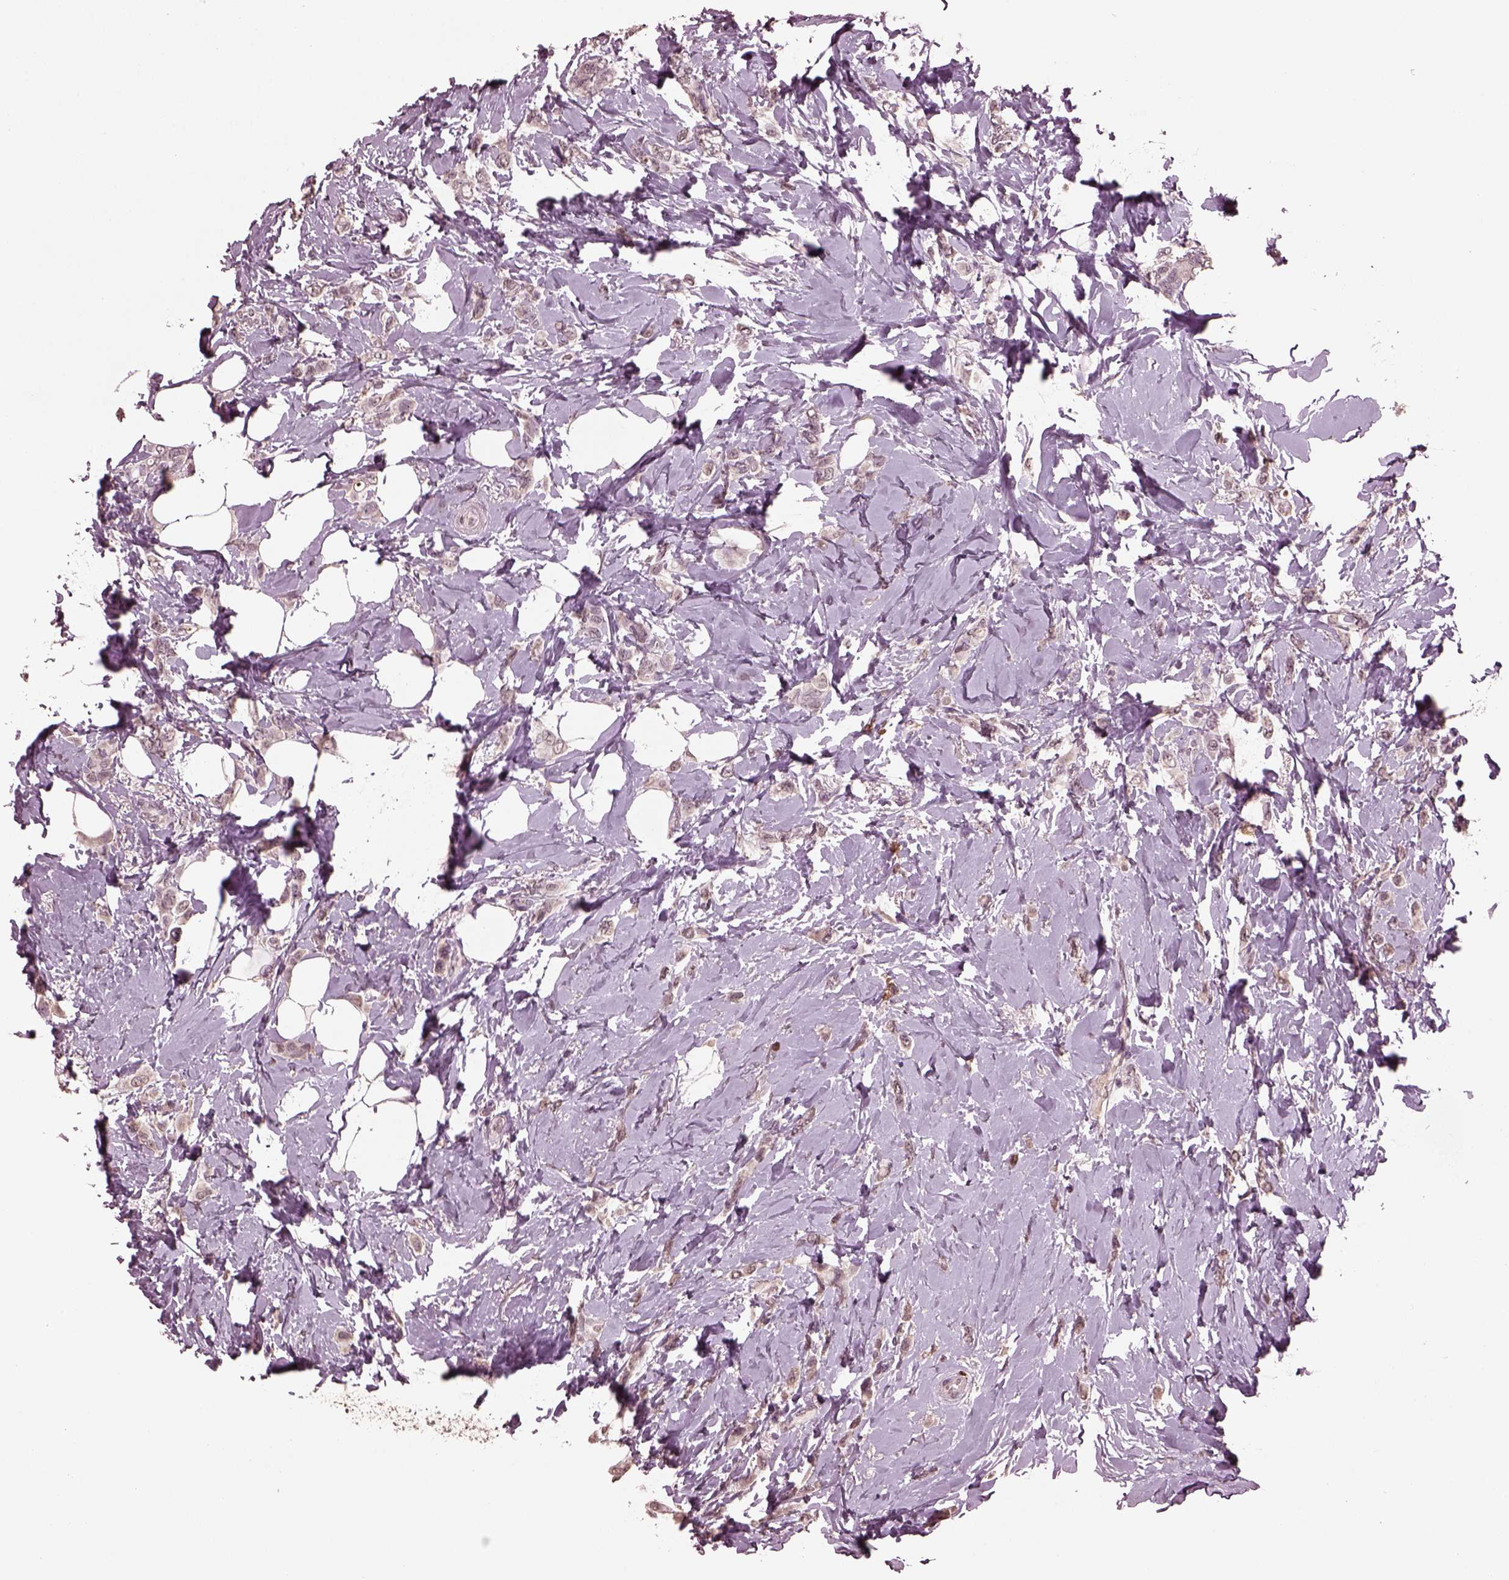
{"staining": {"intensity": "negative", "quantity": "none", "location": "none"}, "tissue": "breast cancer", "cell_type": "Tumor cells", "image_type": "cancer", "snomed": [{"axis": "morphology", "description": "Lobular carcinoma"}, {"axis": "topography", "description": "Breast"}], "caption": "A high-resolution photomicrograph shows IHC staining of breast cancer, which demonstrates no significant expression in tumor cells.", "gene": "IL18RAP", "patient": {"sex": "female", "age": 66}}